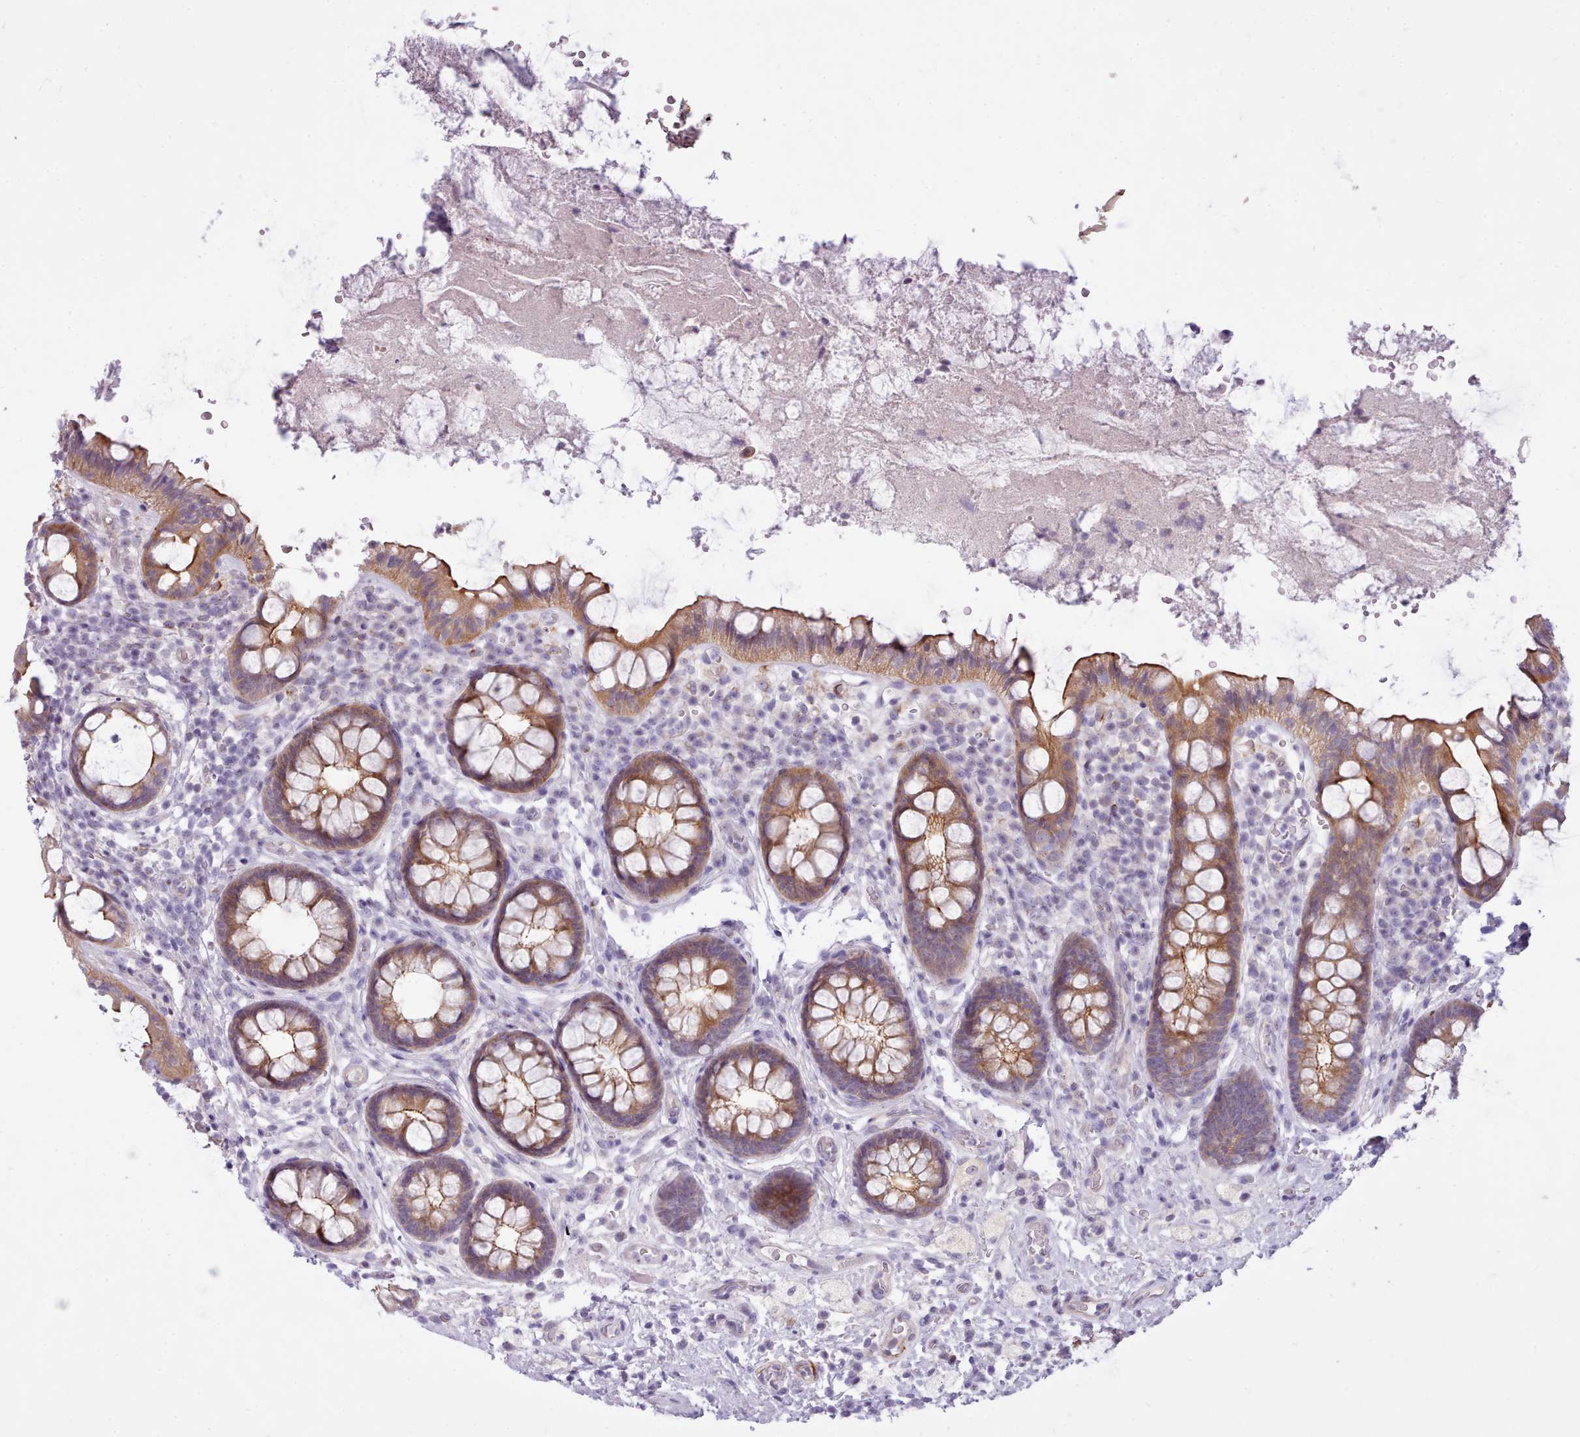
{"staining": {"intensity": "moderate", "quantity": ">75%", "location": "cytoplasmic/membranous"}, "tissue": "rectum", "cell_type": "Glandular cells", "image_type": "normal", "snomed": [{"axis": "morphology", "description": "Normal tissue, NOS"}, {"axis": "topography", "description": "Rectum"}, {"axis": "topography", "description": "Peripheral nerve tissue"}], "caption": "Protein staining of benign rectum demonstrates moderate cytoplasmic/membranous expression in approximately >75% of glandular cells. (DAB (3,3'-diaminobenzidine) IHC with brightfield microscopy, high magnification).", "gene": "CYP2A13", "patient": {"sex": "female", "age": 69}}